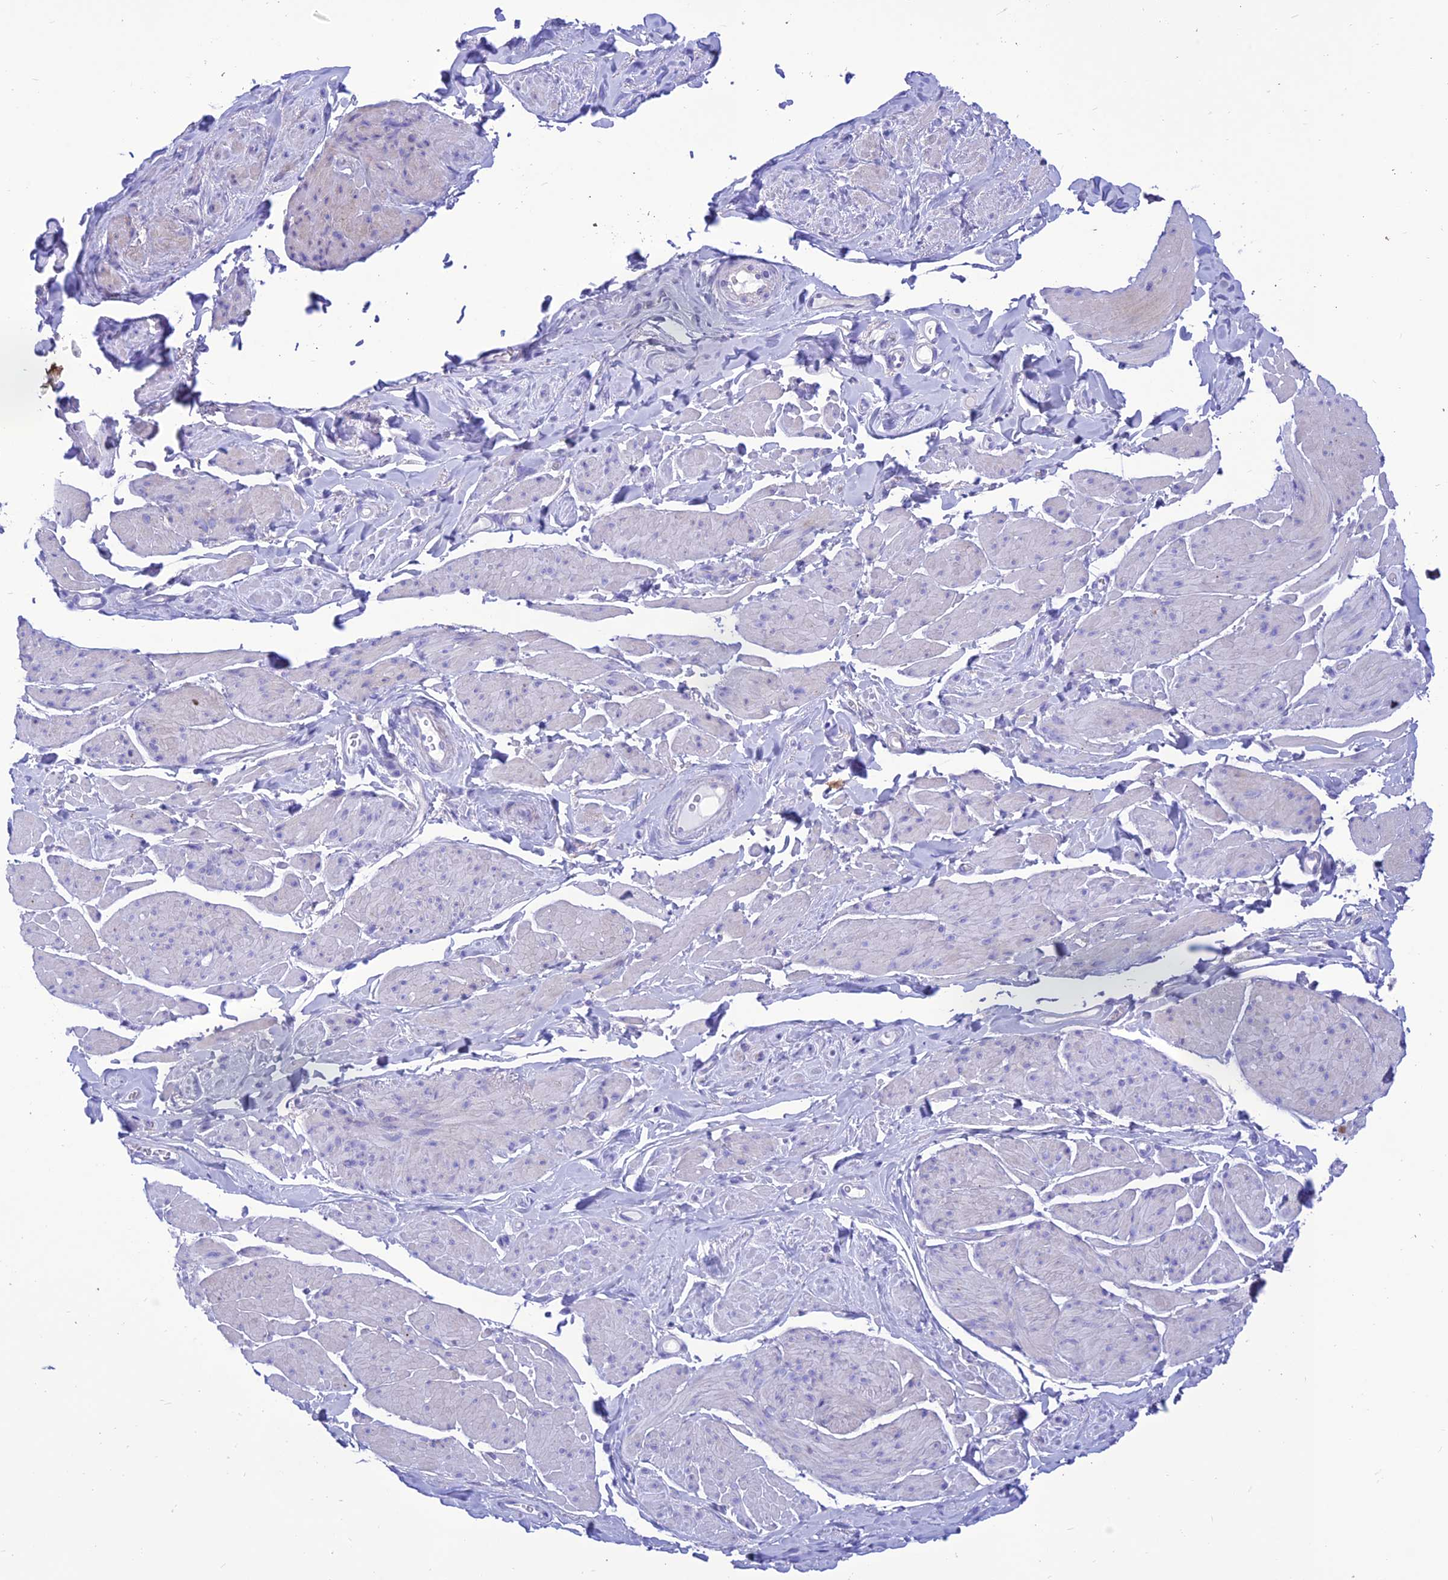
{"staining": {"intensity": "negative", "quantity": "none", "location": "none"}, "tissue": "smooth muscle", "cell_type": "Smooth muscle cells", "image_type": "normal", "snomed": [{"axis": "morphology", "description": "Normal tissue, NOS"}, {"axis": "topography", "description": "Smooth muscle"}, {"axis": "topography", "description": "Peripheral nerve tissue"}], "caption": "Immunohistochemistry (IHC) image of unremarkable smooth muscle stained for a protein (brown), which exhibits no positivity in smooth muscle cells. The staining was performed using DAB to visualize the protein expression in brown, while the nuclei were stained in blue with hematoxylin (Magnification: 20x).", "gene": "PRNP", "patient": {"sex": "male", "age": 69}}